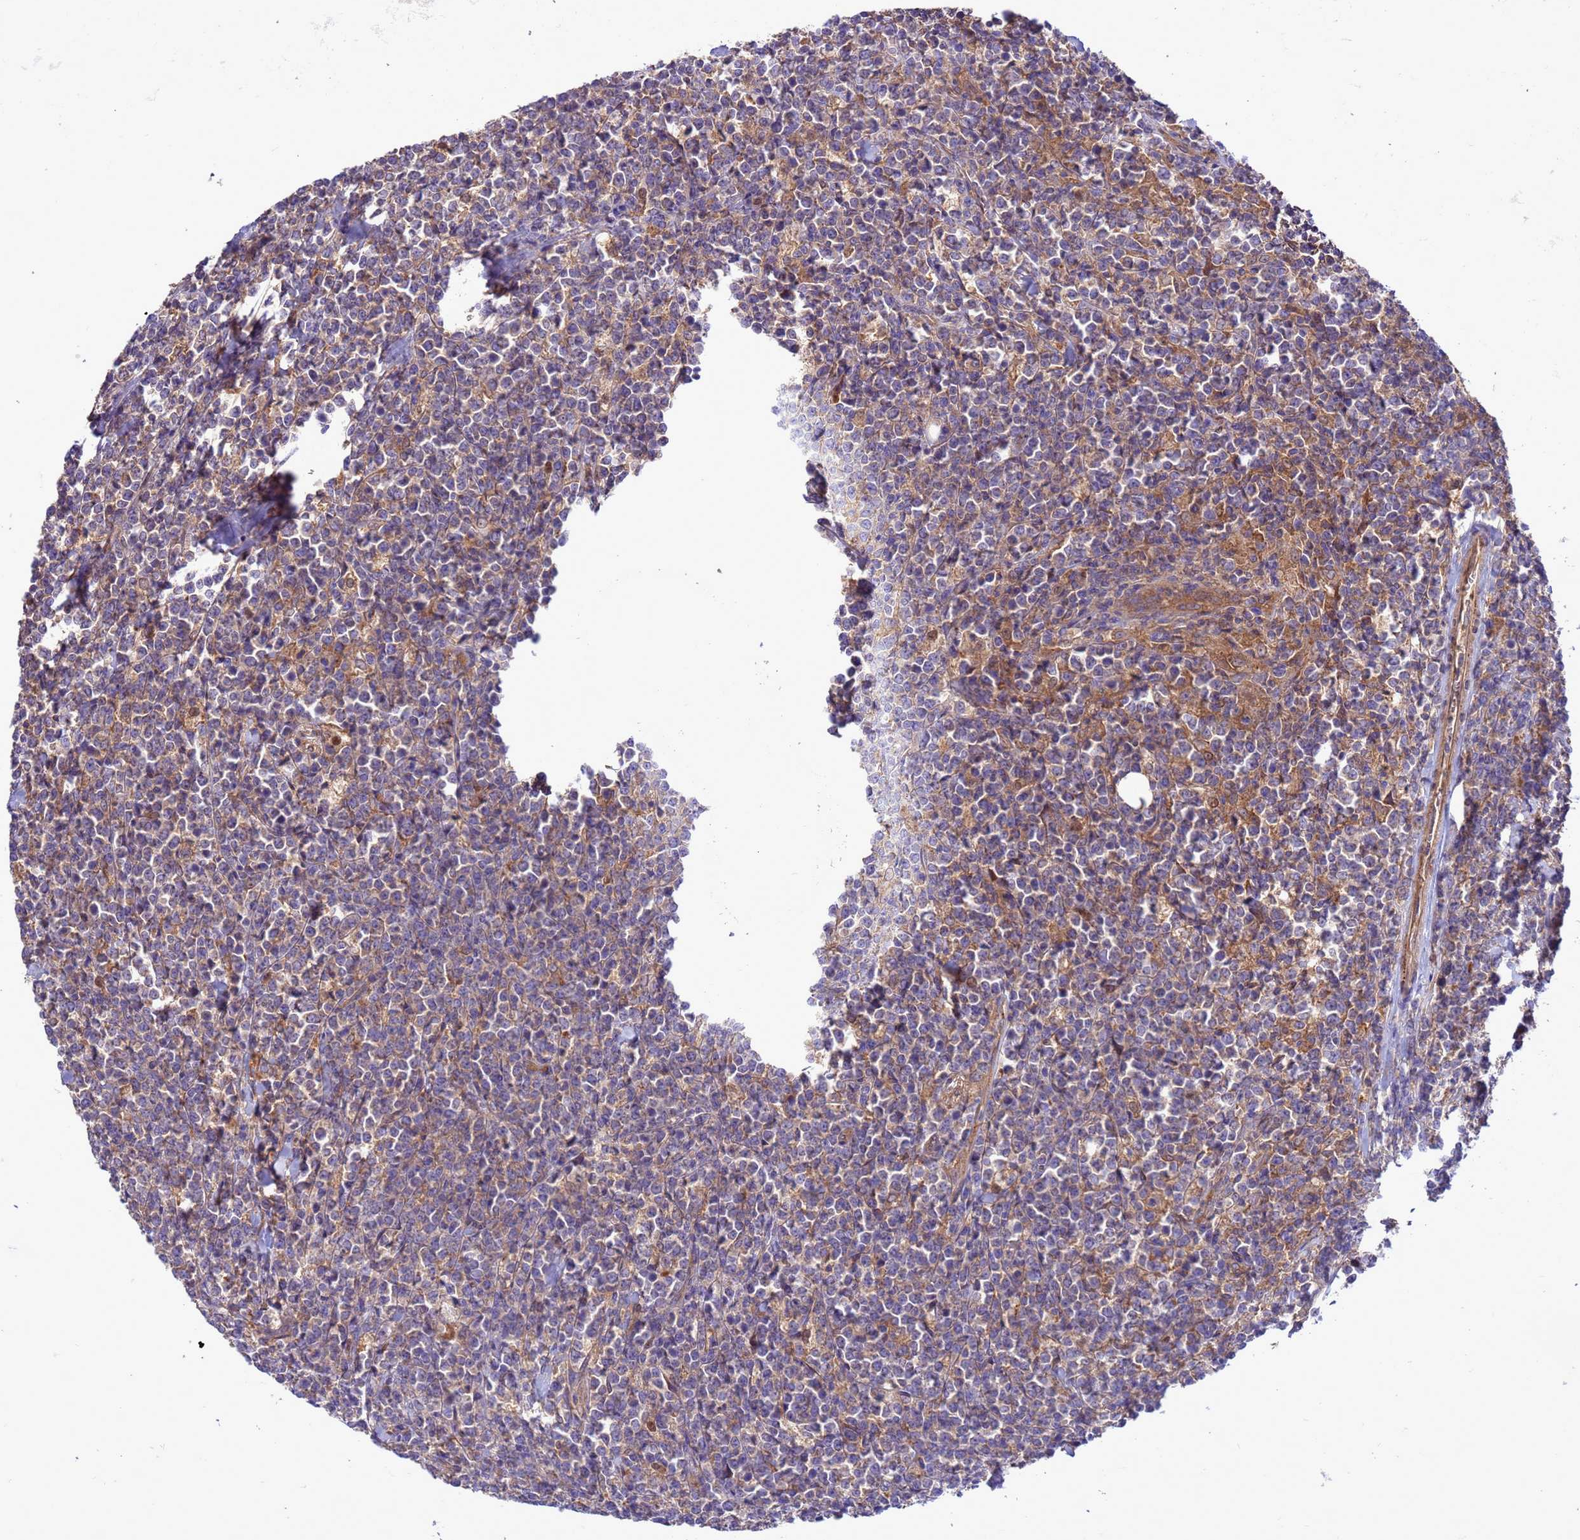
{"staining": {"intensity": "negative", "quantity": "none", "location": "none"}, "tissue": "lymphoma", "cell_type": "Tumor cells", "image_type": "cancer", "snomed": [{"axis": "morphology", "description": "Malignant lymphoma, non-Hodgkin's type, High grade"}, {"axis": "topography", "description": "Small intestine"}], "caption": "Tumor cells are negative for brown protein staining in lymphoma.", "gene": "ARHGAP12", "patient": {"sex": "male", "age": 8}}